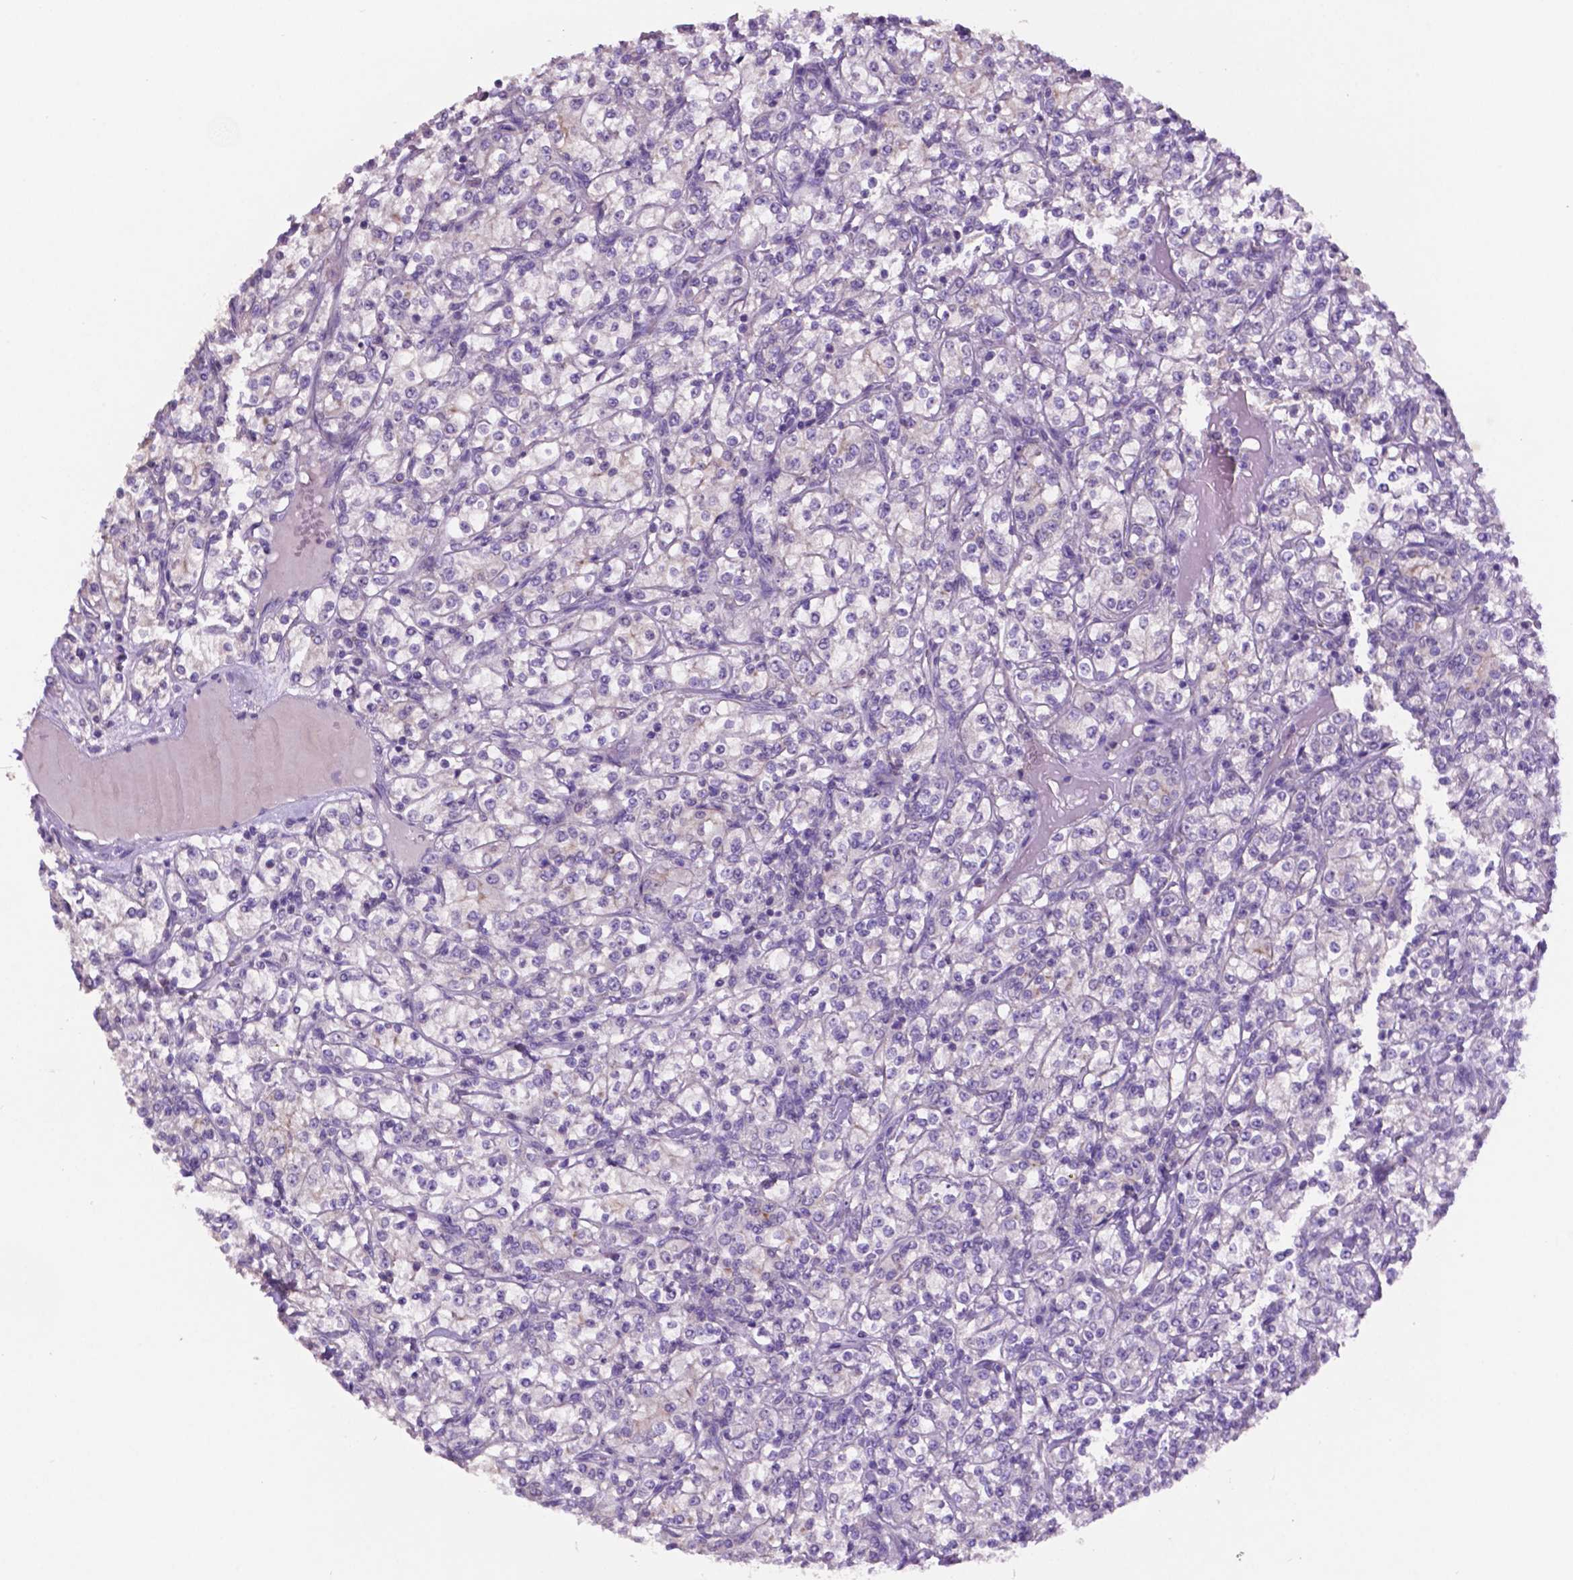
{"staining": {"intensity": "negative", "quantity": "none", "location": "none"}, "tissue": "renal cancer", "cell_type": "Tumor cells", "image_type": "cancer", "snomed": [{"axis": "morphology", "description": "Adenocarcinoma, NOS"}, {"axis": "topography", "description": "Kidney"}], "caption": "Immunohistochemistry image of neoplastic tissue: adenocarcinoma (renal) stained with DAB shows no significant protein expression in tumor cells.", "gene": "PRPS2", "patient": {"sex": "male", "age": 77}}